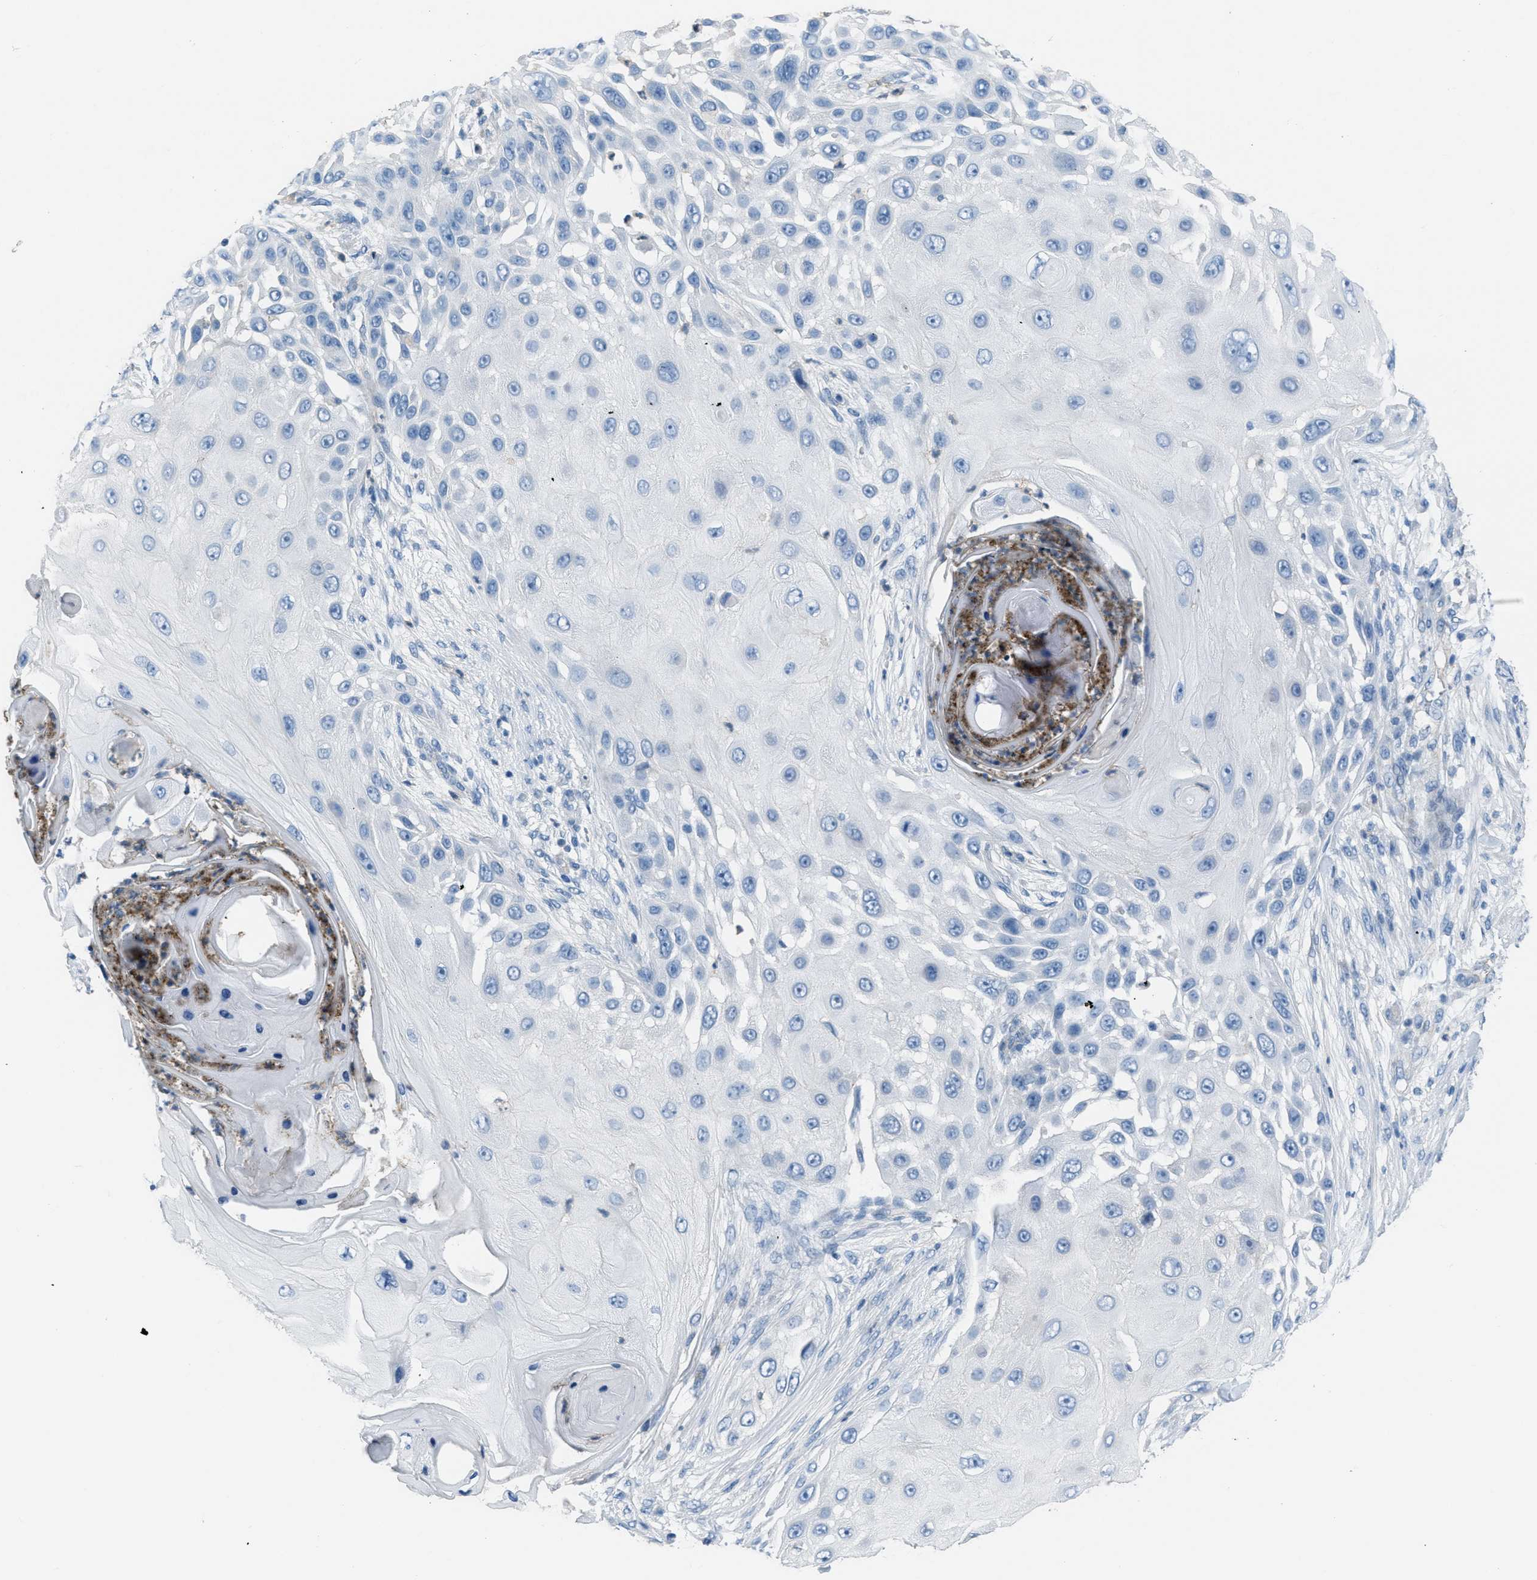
{"staining": {"intensity": "negative", "quantity": "none", "location": "none"}, "tissue": "skin cancer", "cell_type": "Tumor cells", "image_type": "cancer", "snomed": [{"axis": "morphology", "description": "Squamous cell carcinoma, NOS"}, {"axis": "topography", "description": "Skin"}], "caption": "The image reveals no significant expression in tumor cells of skin squamous cell carcinoma.", "gene": "CRB3", "patient": {"sex": "female", "age": 44}}